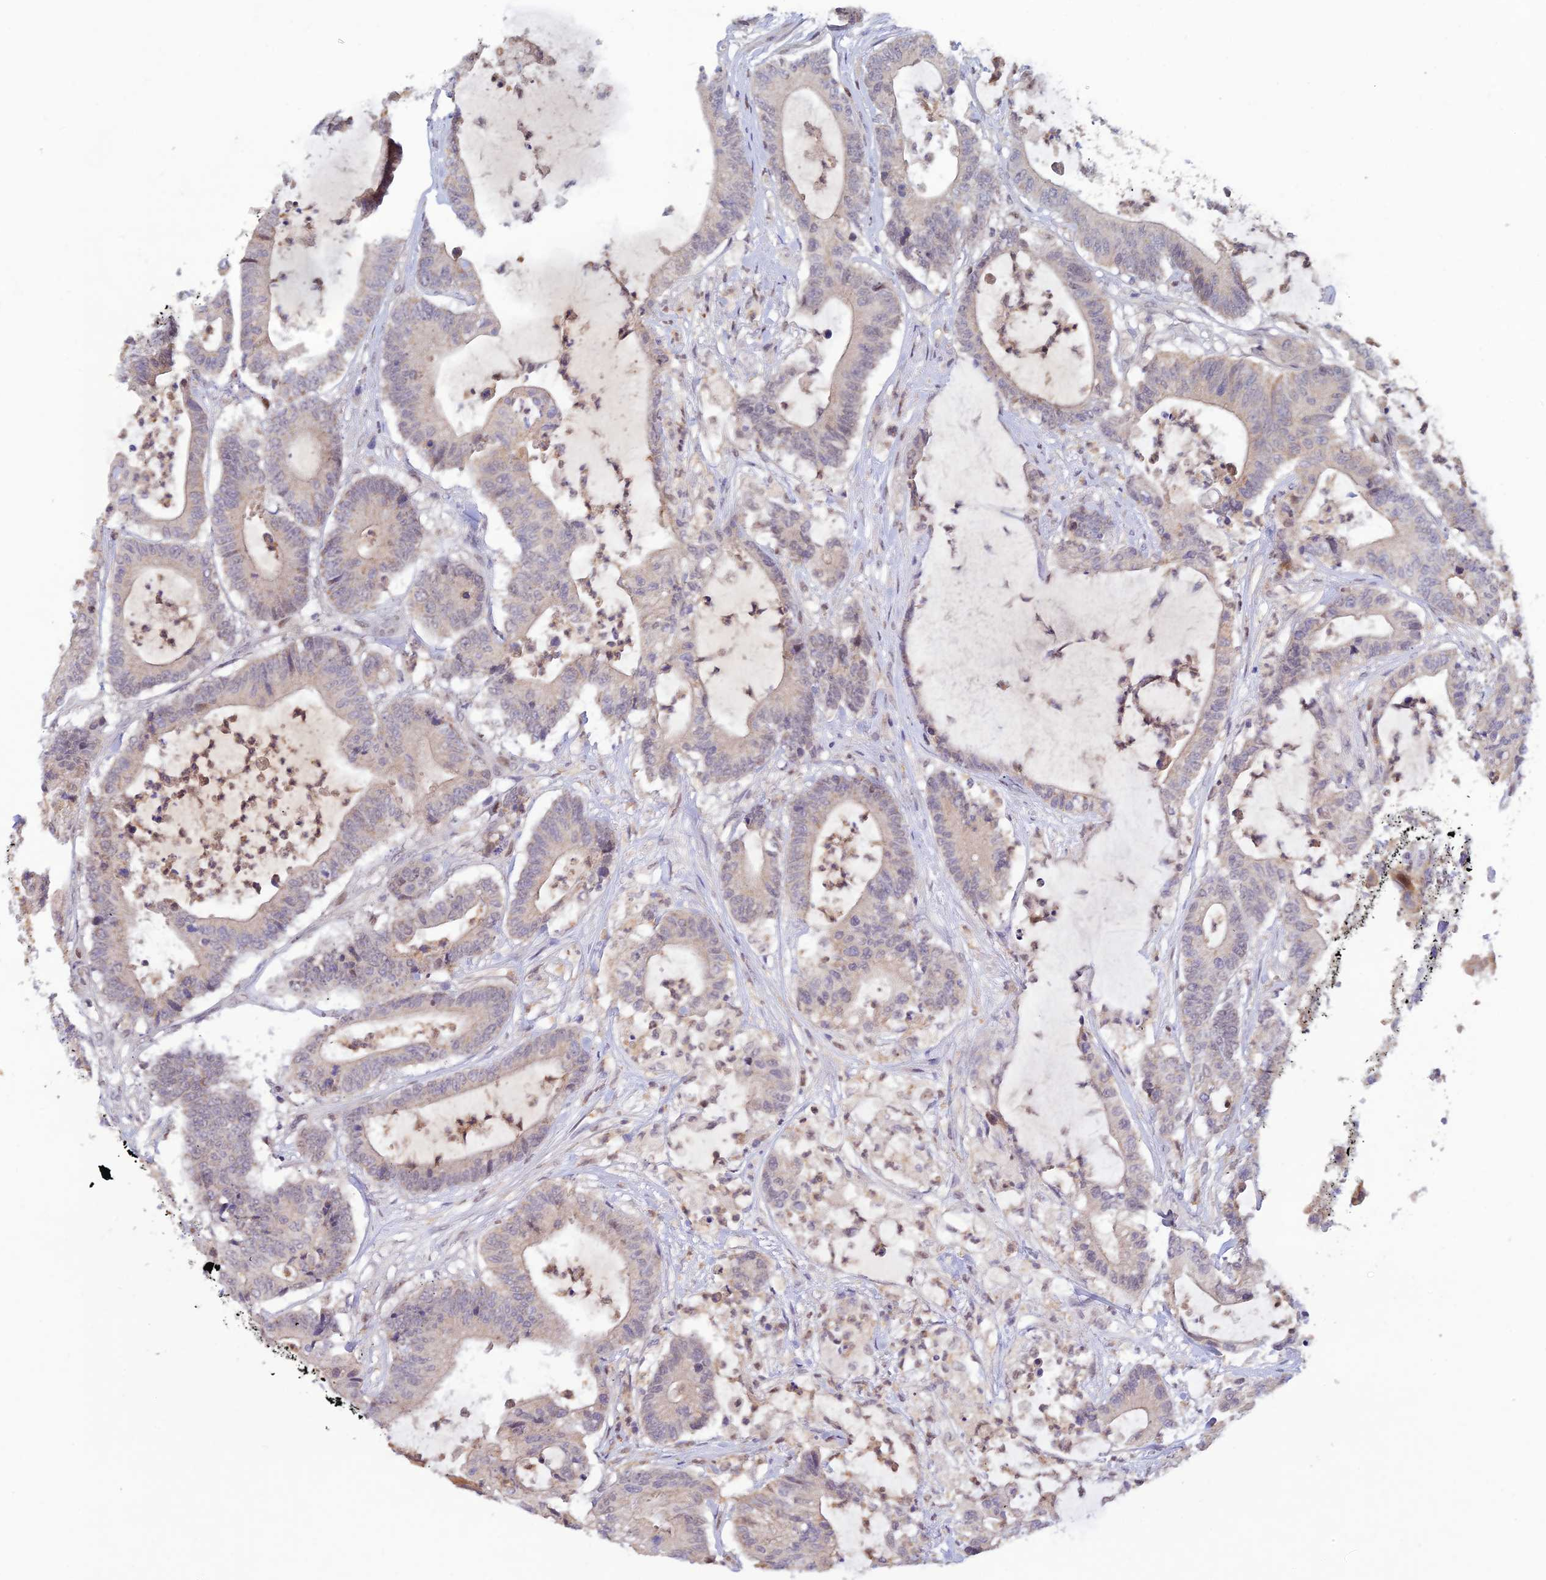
{"staining": {"intensity": "negative", "quantity": "none", "location": "none"}, "tissue": "colorectal cancer", "cell_type": "Tumor cells", "image_type": "cancer", "snomed": [{"axis": "morphology", "description": "Adenocarcinoma, NOS"}, {"axis": "topography", "description": "Colon"}], "caption": "Immunohistochemical staining of human colorectal adenocarcinoma reveals no significant expression in tumor cells.", "gene": "FASTKD5", "patient": {"sex": "female", "age": 84}}